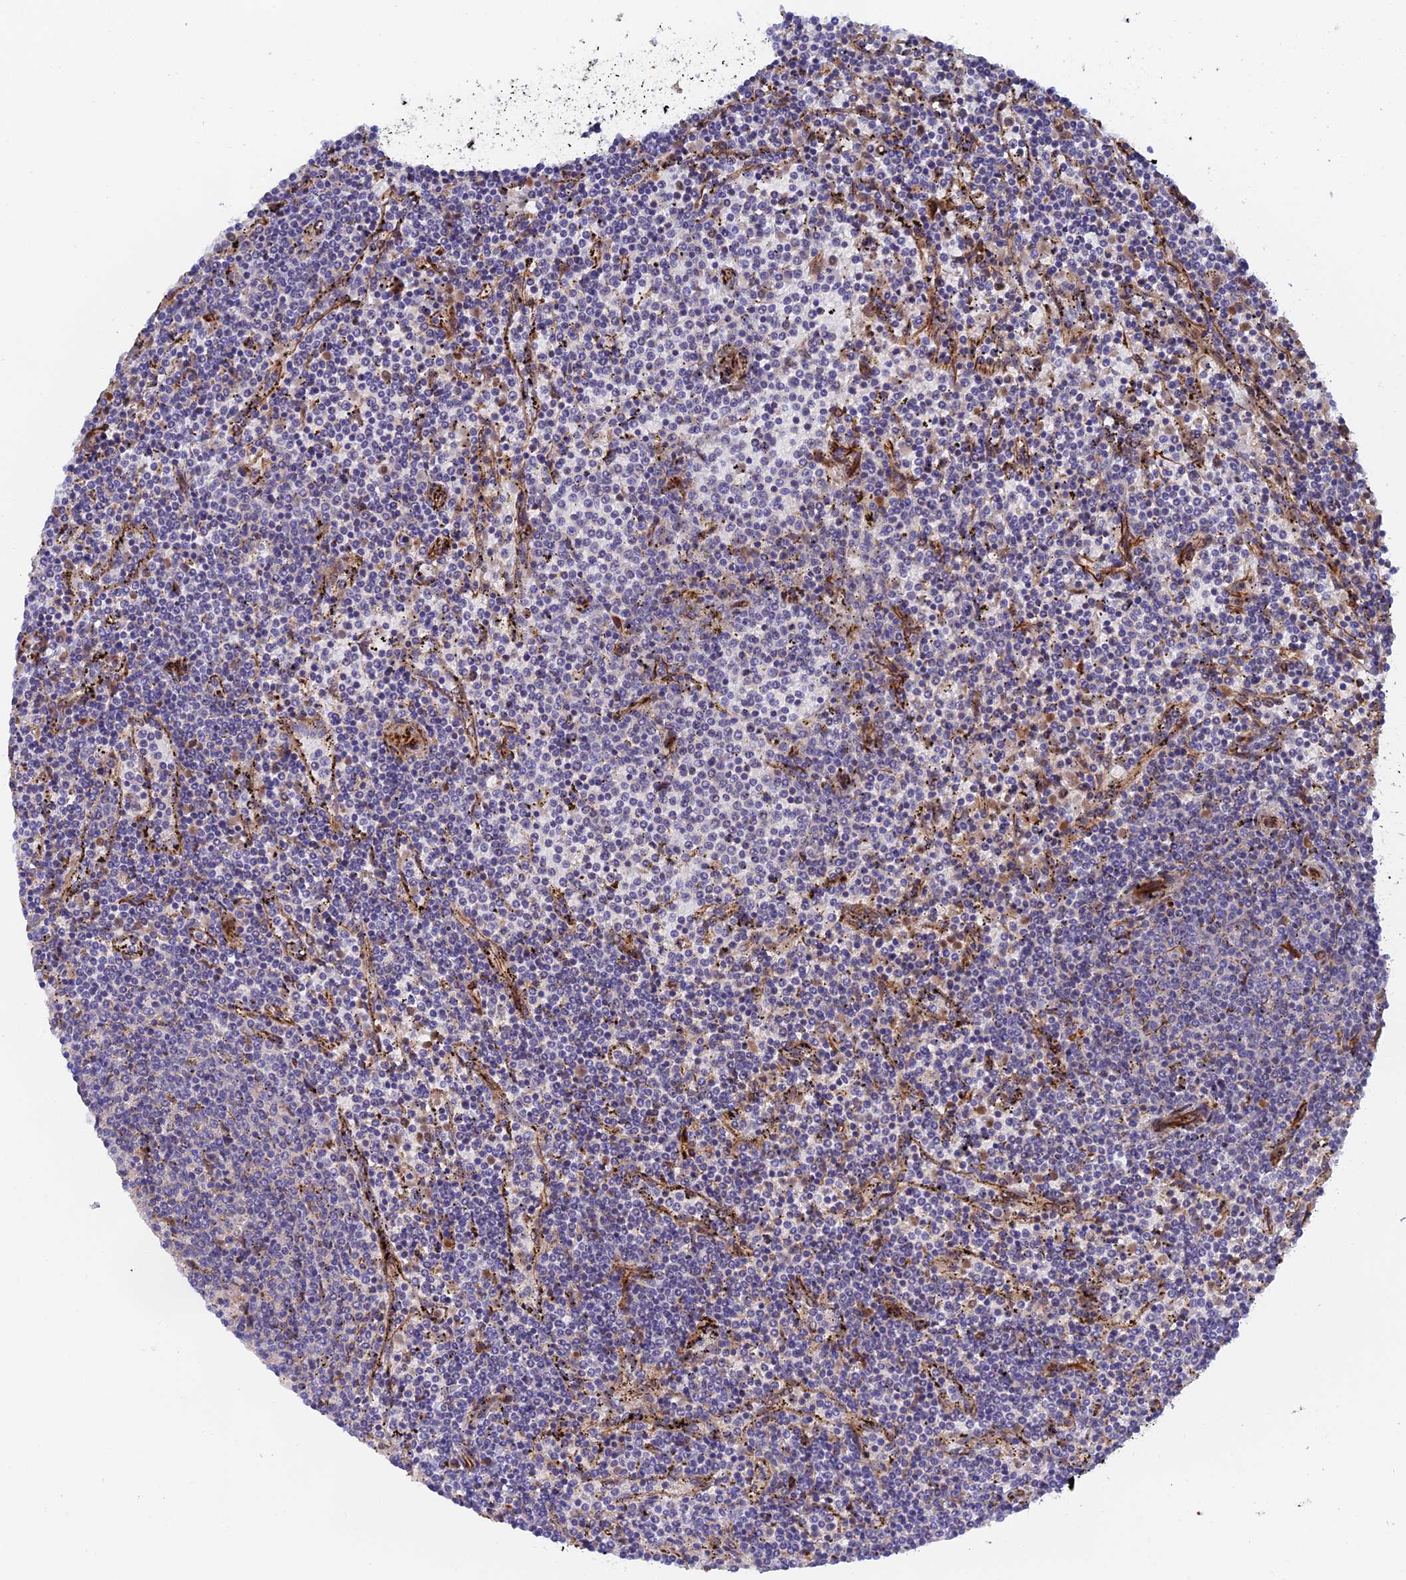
{"staining": {"intensity": "negative", "quantity": "none", "location": "none"}, "tissue": "lymphoma", "cell_type": "Tumor cells", "image_type": "cancer", "snomed": [{"axis": "morphology", "description": "Malignant lymphoma, non-Hodgkin's type, Low grade"}, {"axis": "topography", "description": "Spleen"}], "caption": "Tumor cells are negative for protein expression in human malignant lymphoma, non-Hodgkin's type (low-grade).", "gene": "PPP2R3C", "patient": {"sex": "female", "age": 50}}